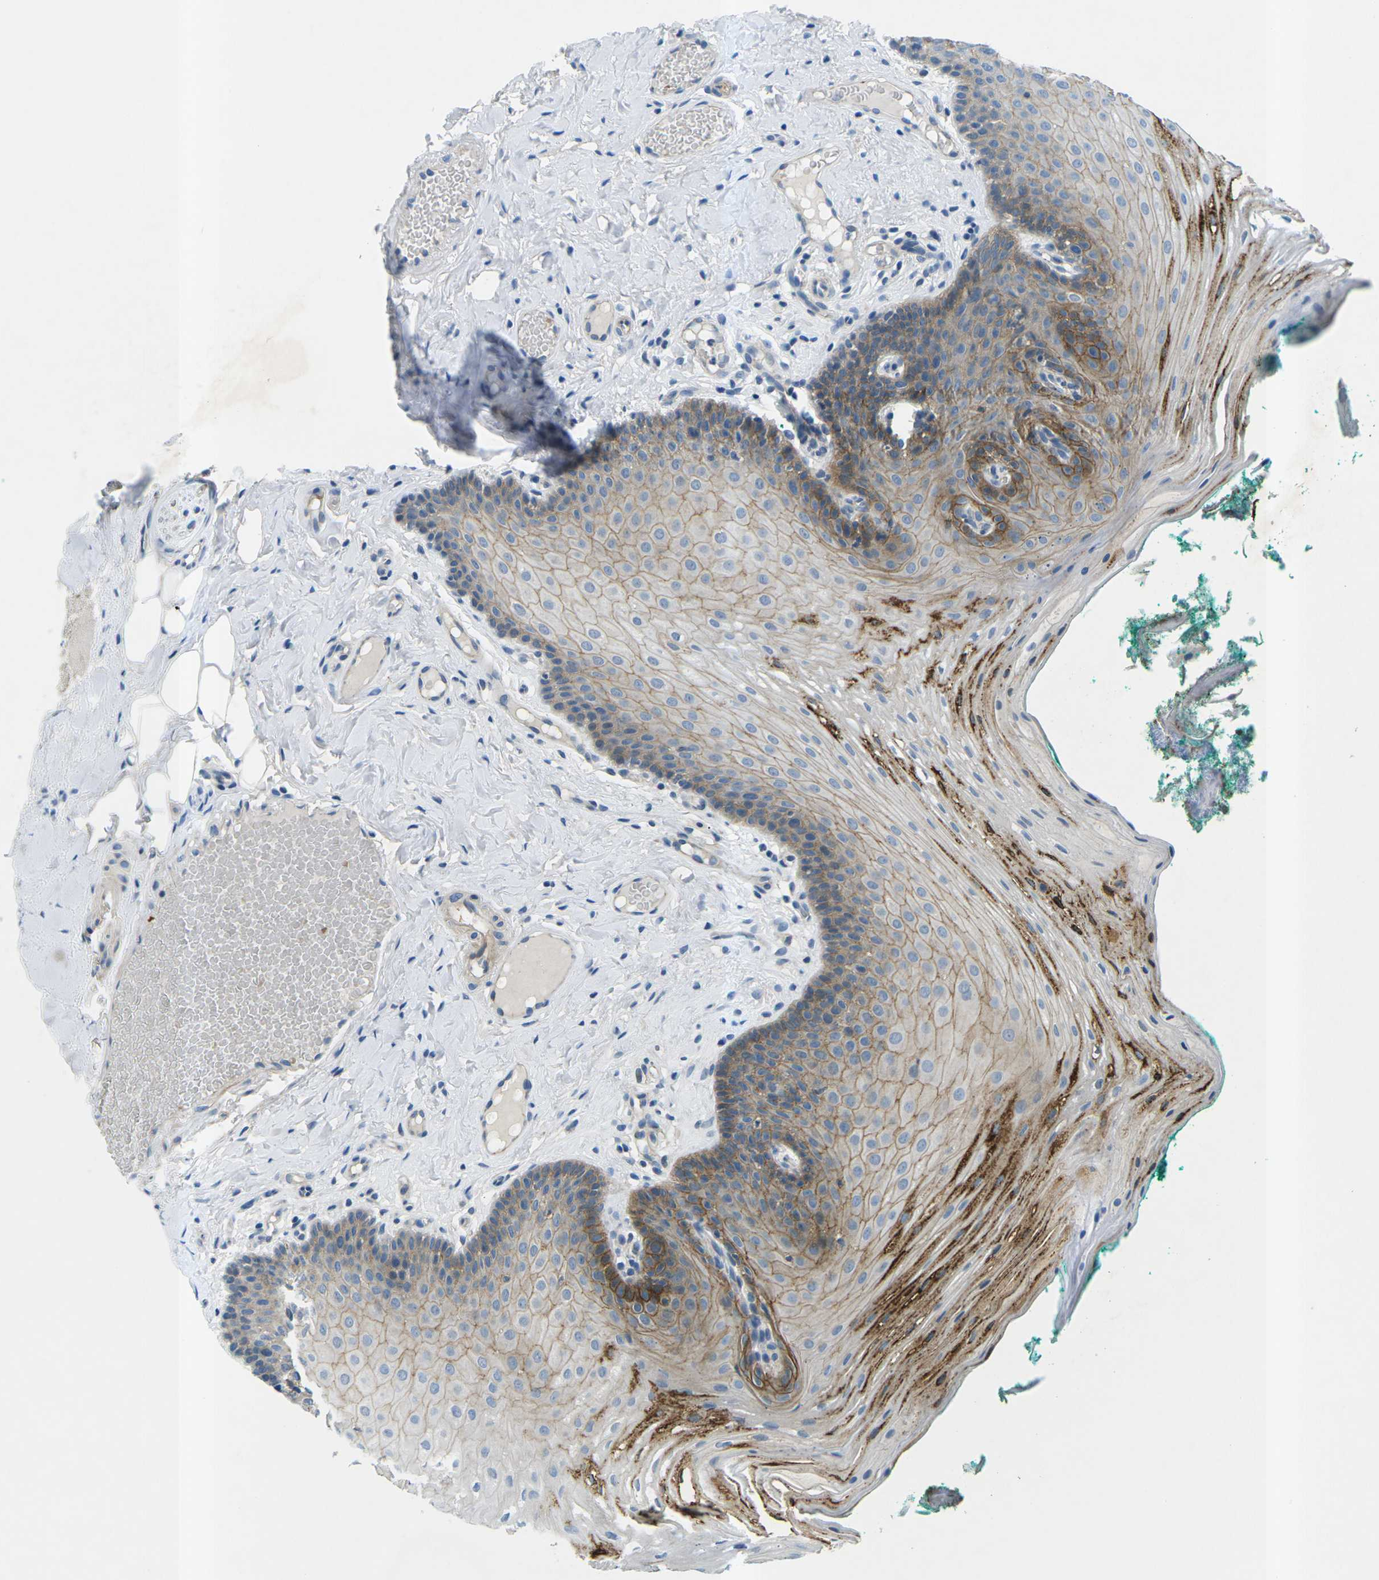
{"staining": {"intensity": "moderate", "quantity": ">75%", "location": "cytoplasmic/membranous"}, "tissue": "oral mucosa", "cell_type": "Squamous epithelial cells", "image_type": "normal", "snomed": [{"axis": "morphology", "description": "Normal tissue, NOS"}, {"axis": "topography", "description": "Oral tissue"}], "caption": "An image of human oral mucosa stained for a protein reveals moderate cytoplasmic/membranous brown staining in squamous epithelial cells. The staining was performed using DAB, with brown indicating positive protein expression. Nuclei are stained blue with hematoxylin.", "gene": "CTNND1", "patient": {"sex": "male", "age": 58}}